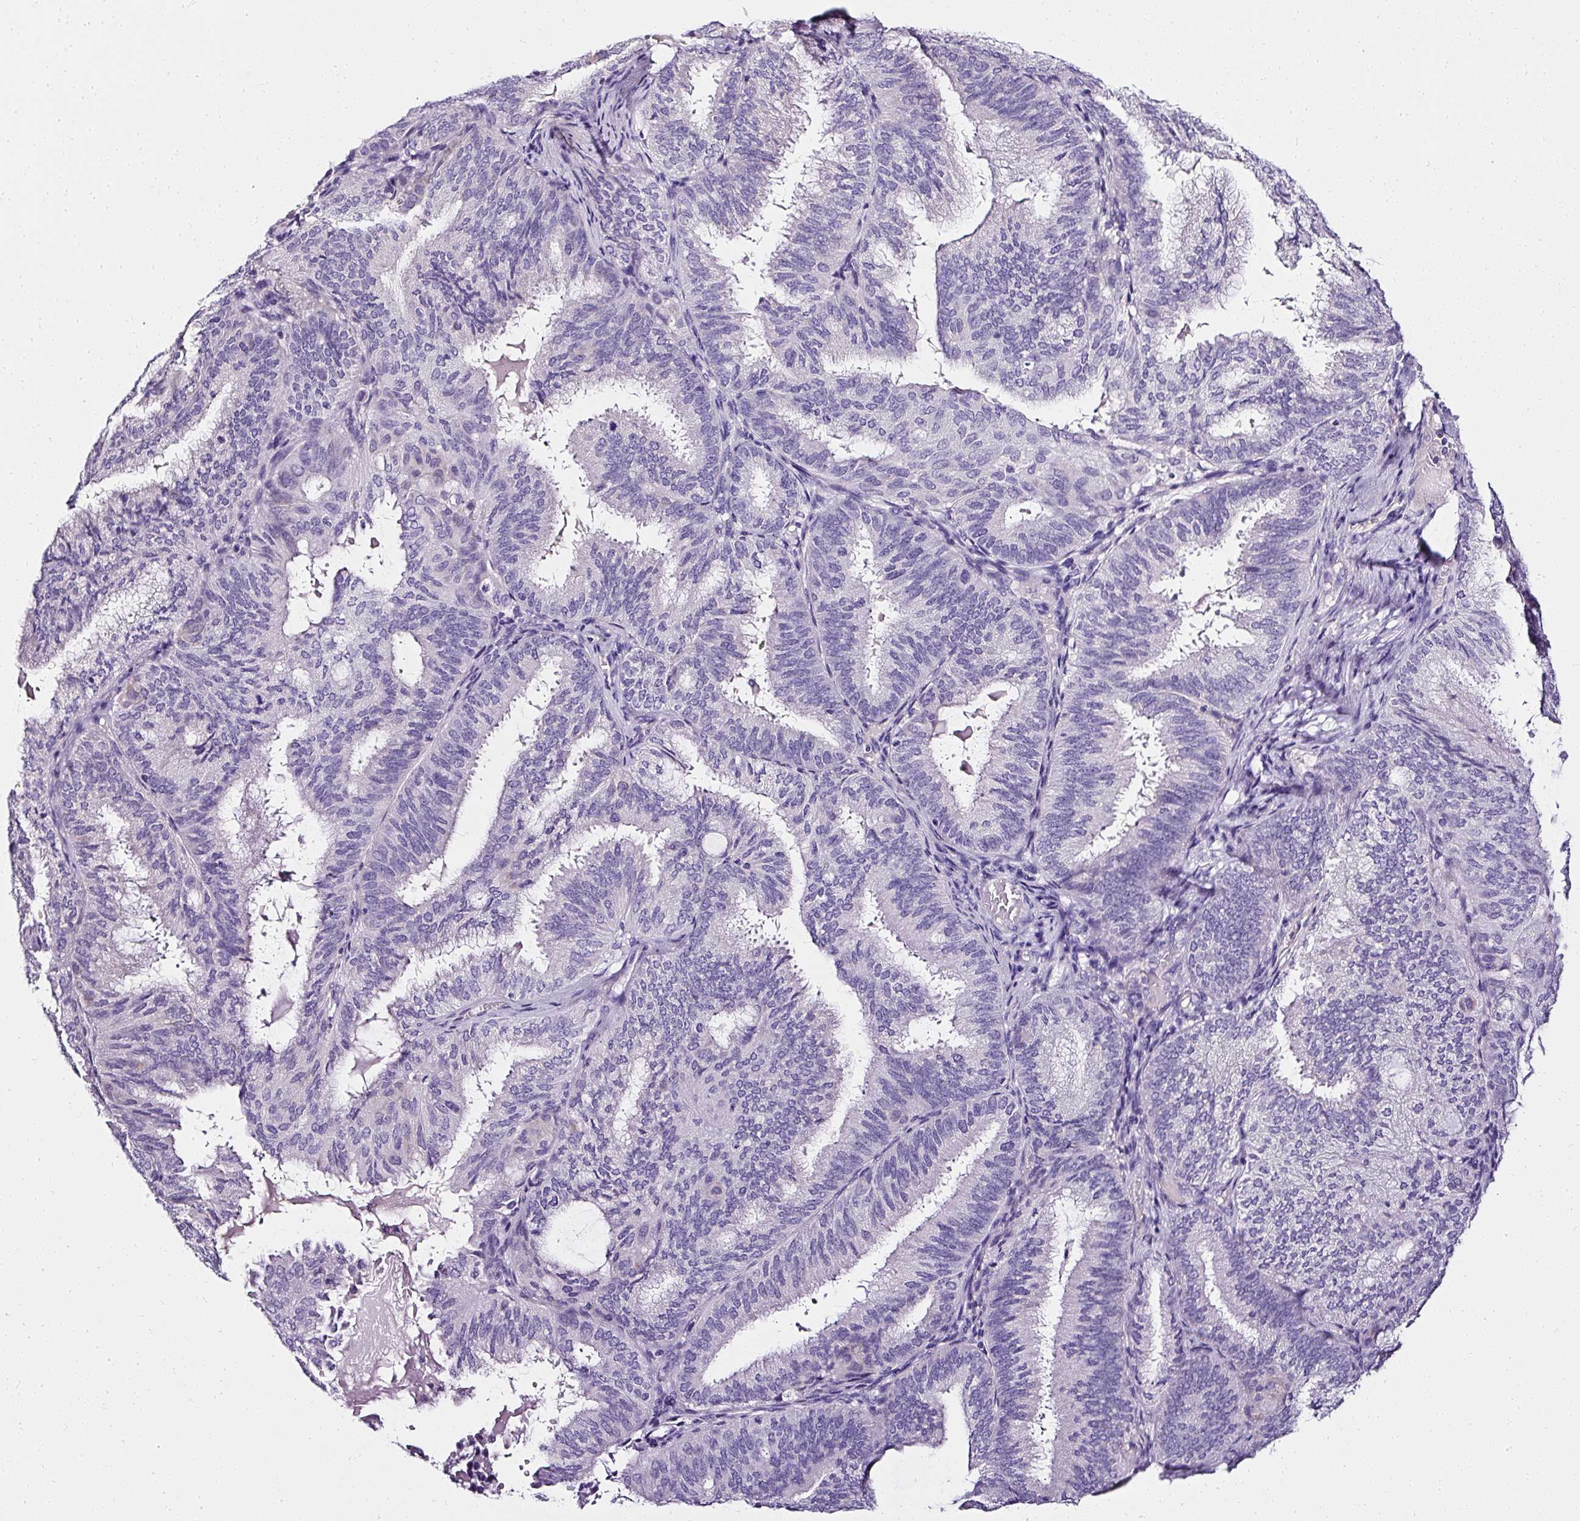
{"staining": {"intensity": "negative", "quantity": "none", "location": "none"}, "tissue": "endometrial cancer", "cell_type": "Tumor cells", "image_type": "cancer", "snomed": [{"axis": "morphology", "description": "Adenocarcinoma, NOS"}, {"axis": "topography", "description": "Endometrium"}], "caption": "Tumor cells are negative for brown protein staining in adenocarcinoma (endometrial).", "gene": "ATP2A1", "patient": {"sex": "female", "age": 49}}